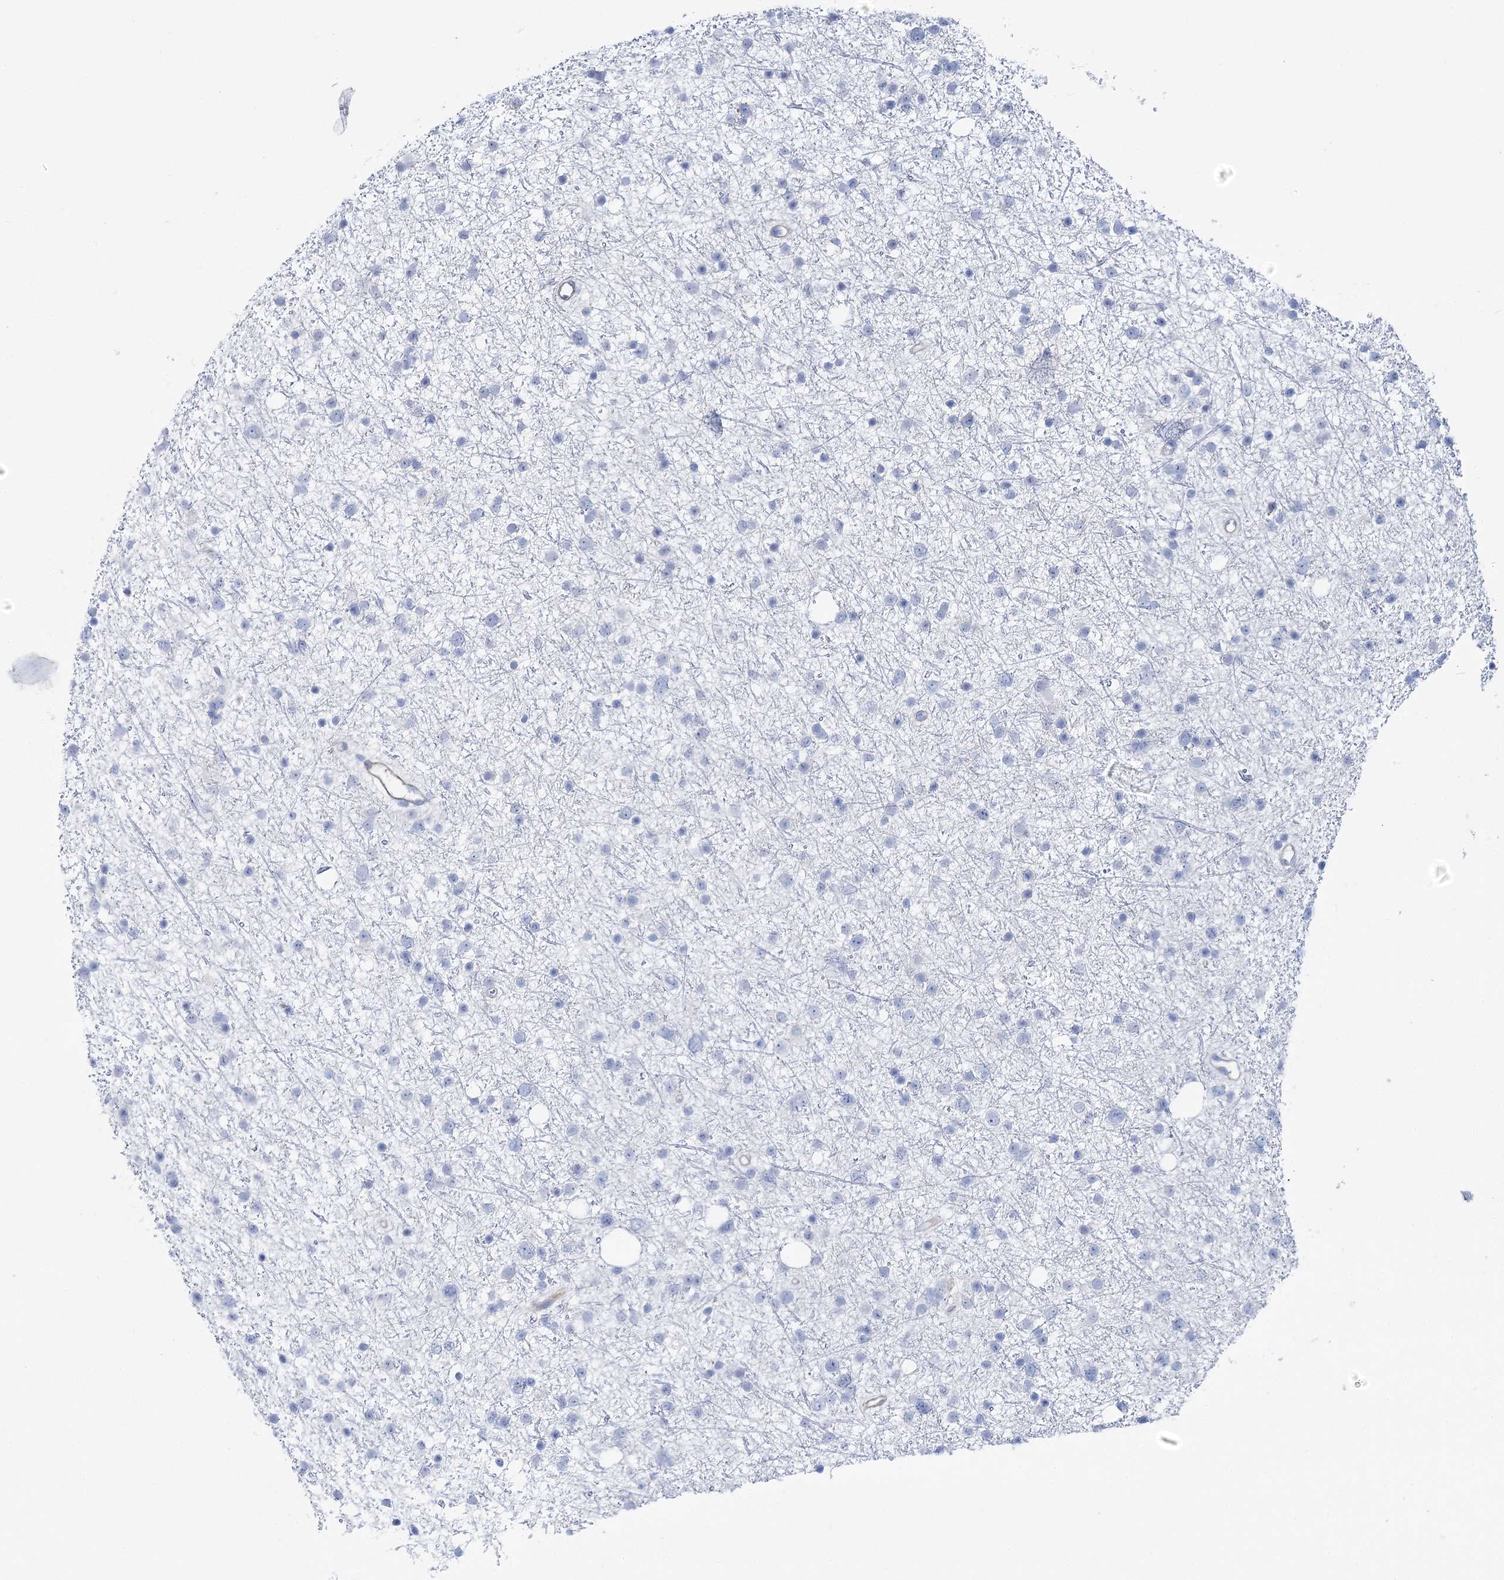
{"staining": {"intensity": "negative", "quantity": "none", "location": "none"}, "tissue": "glioma", "cell_type": "Tumor cells", "image_type": "cancer", "snomed": [{"axis": "morphology", "description": "Glioma, malignant, Low grade"}, {"axis": "topography", "description": "Cerebral cortex"}], "caption": "Immunohistochemical staining of human malignant glioma (low-grade) shows no significant expression in tumor cells. (DAB IHC visualized using brightfield microscopy, high magnification).", "gene": "ANKRD23", "patient": {"sex": "female", "age": 39}}